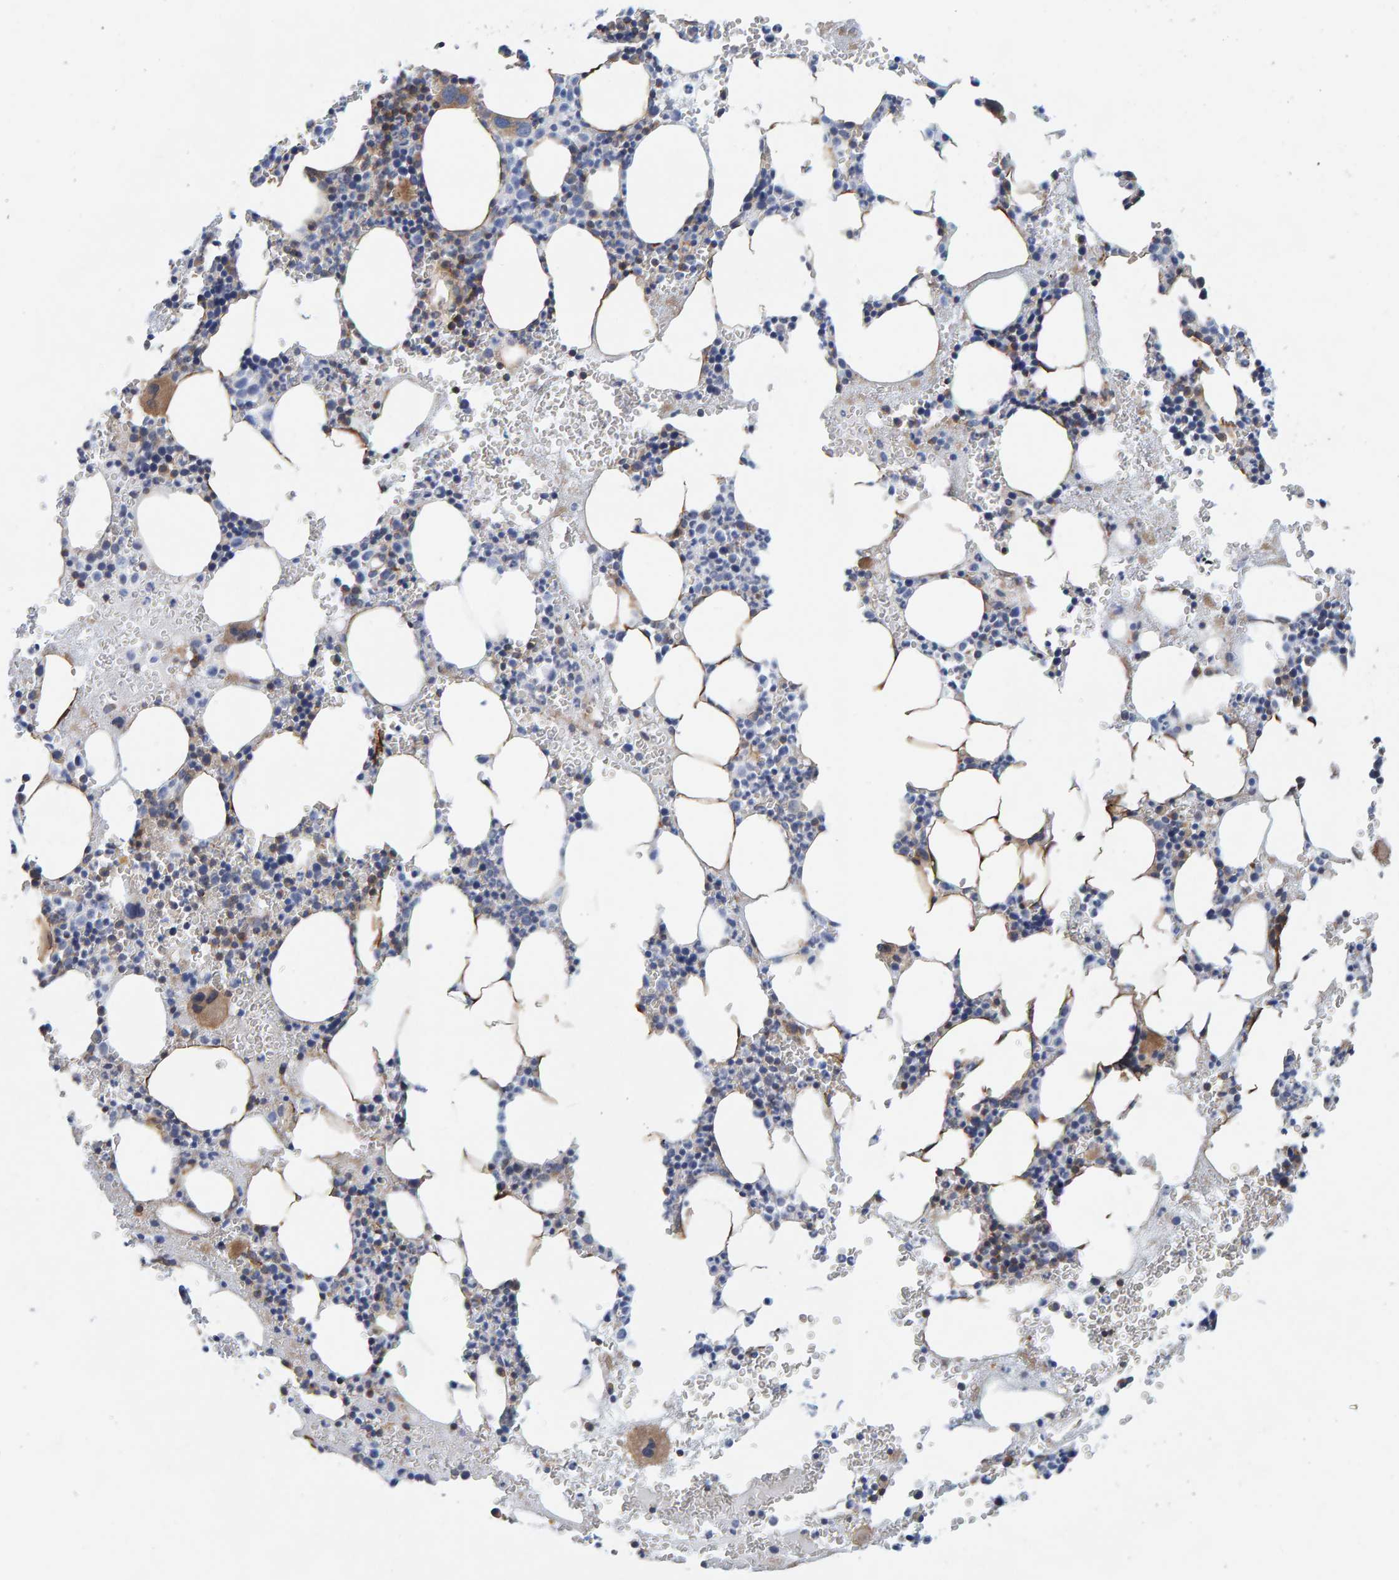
{"staining": {"intensity": "moderate", "quantity": "<25%", "location": "cytoplasmic/membranous"}, "tissue": "bone marrow", "cell_type": "Hematopoietic cells", "image_type": "normal", "snomed": [{"axis": "morphology", "description": "Normal tissue, NOS"}, {"axis": "morphology", "description": "Inflammation, NOS"}, {"axis": "topography", "description": "Bone marrow"}], "caption": "Benign bone marrow reveals moderate cytoplasmic/membranous staining in about <25% of hematopoietic cells.", "gene": "RGP1", "patient": {"sex": "female", "age": 67}}